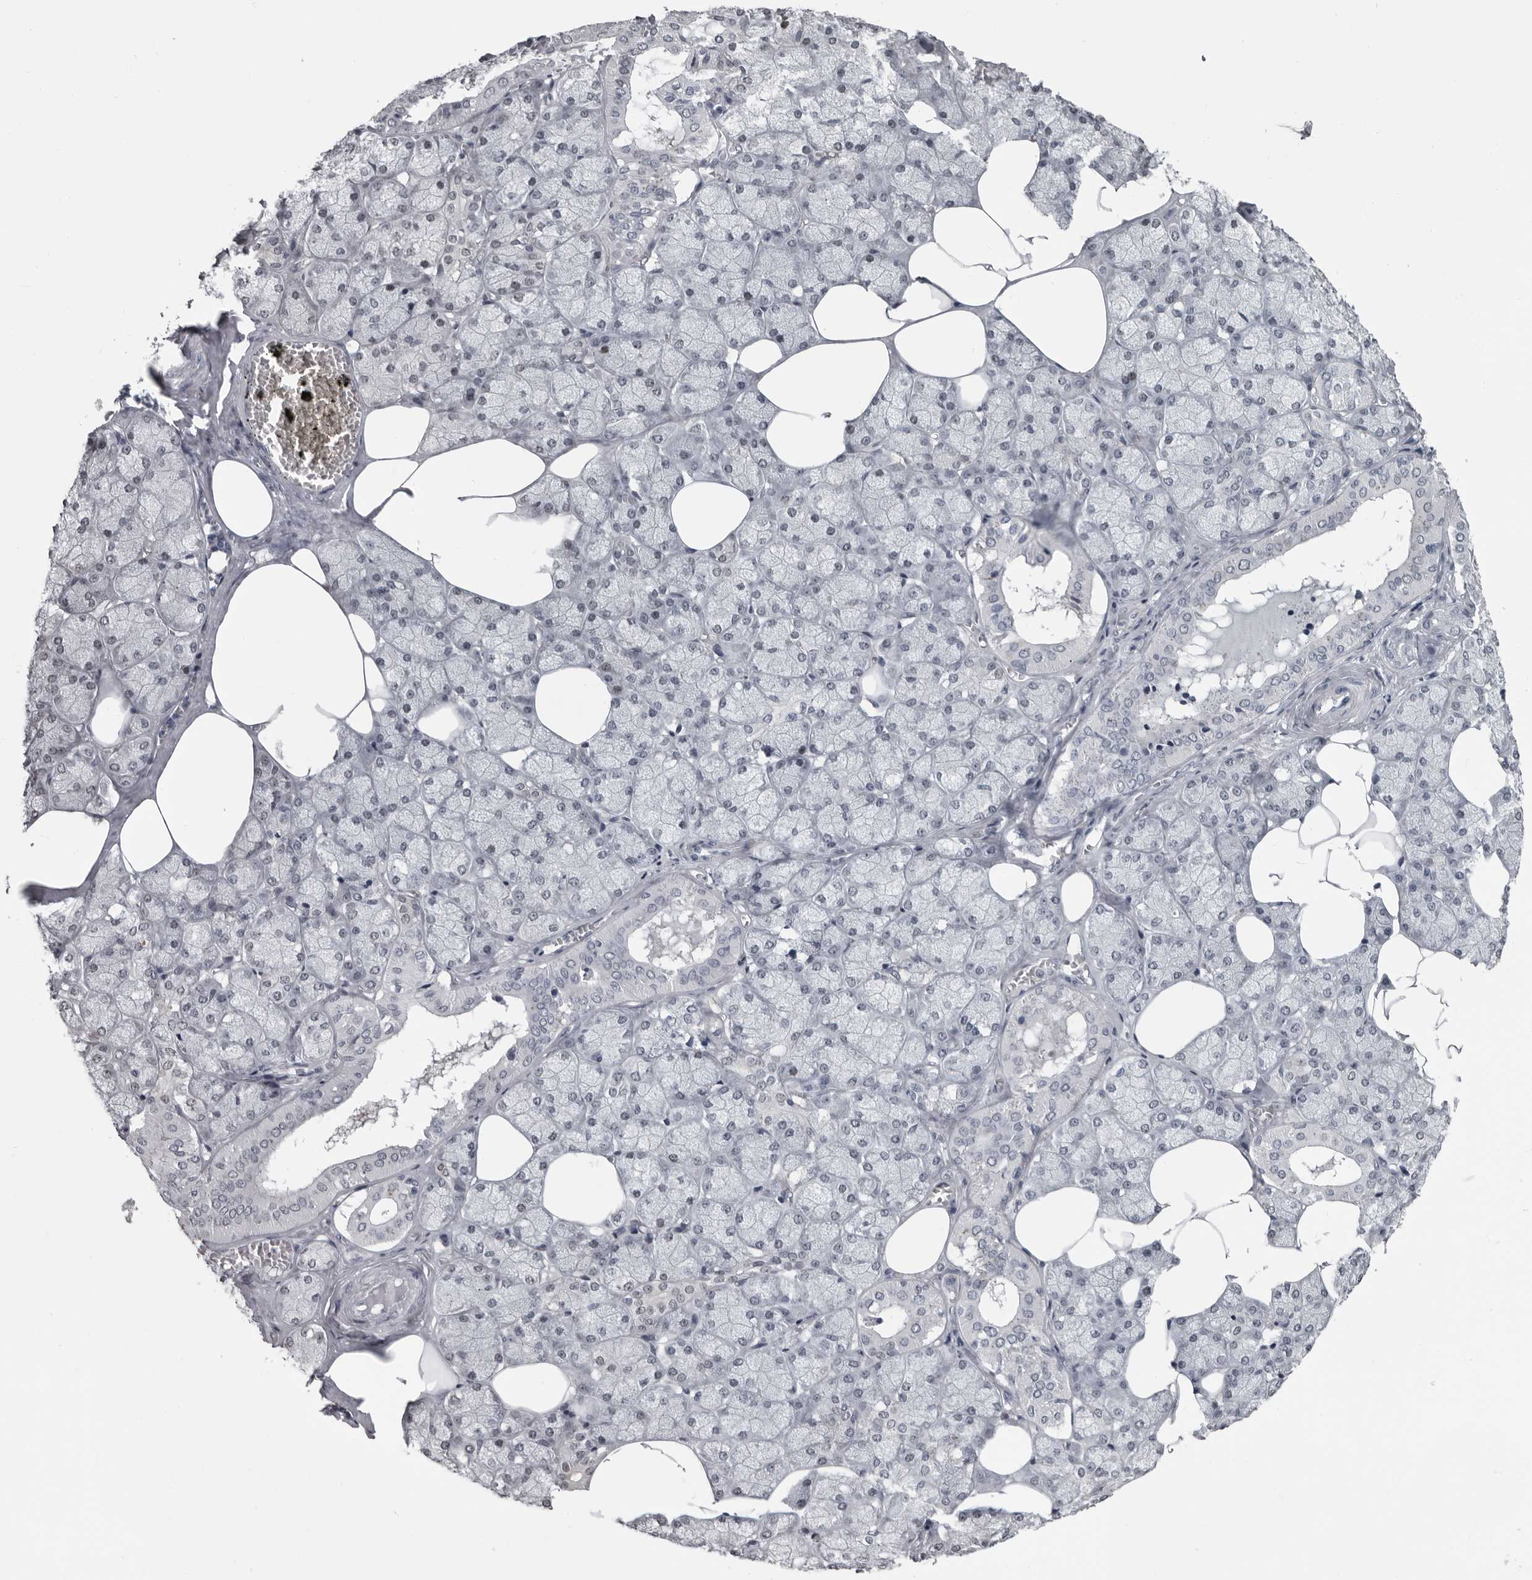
{"staining": {"intensity": "negative", "quantity": "none", "location": "none"}, "tissue": "salivary gland", "cell_type": "Glandular cells", "image_type": "normal", "snomed": [{"axis": "morphology", "description": "Normal tissue, NOS"}, {"axis": "topography", "description": "Salivary gland"}], "caption": "This is a image of immunohistochemistry staining of benign salivary gland, which shows no positivity in glandular cells.", "gene": "LZIC", "patient": {"sex": "male", "age": 62}}